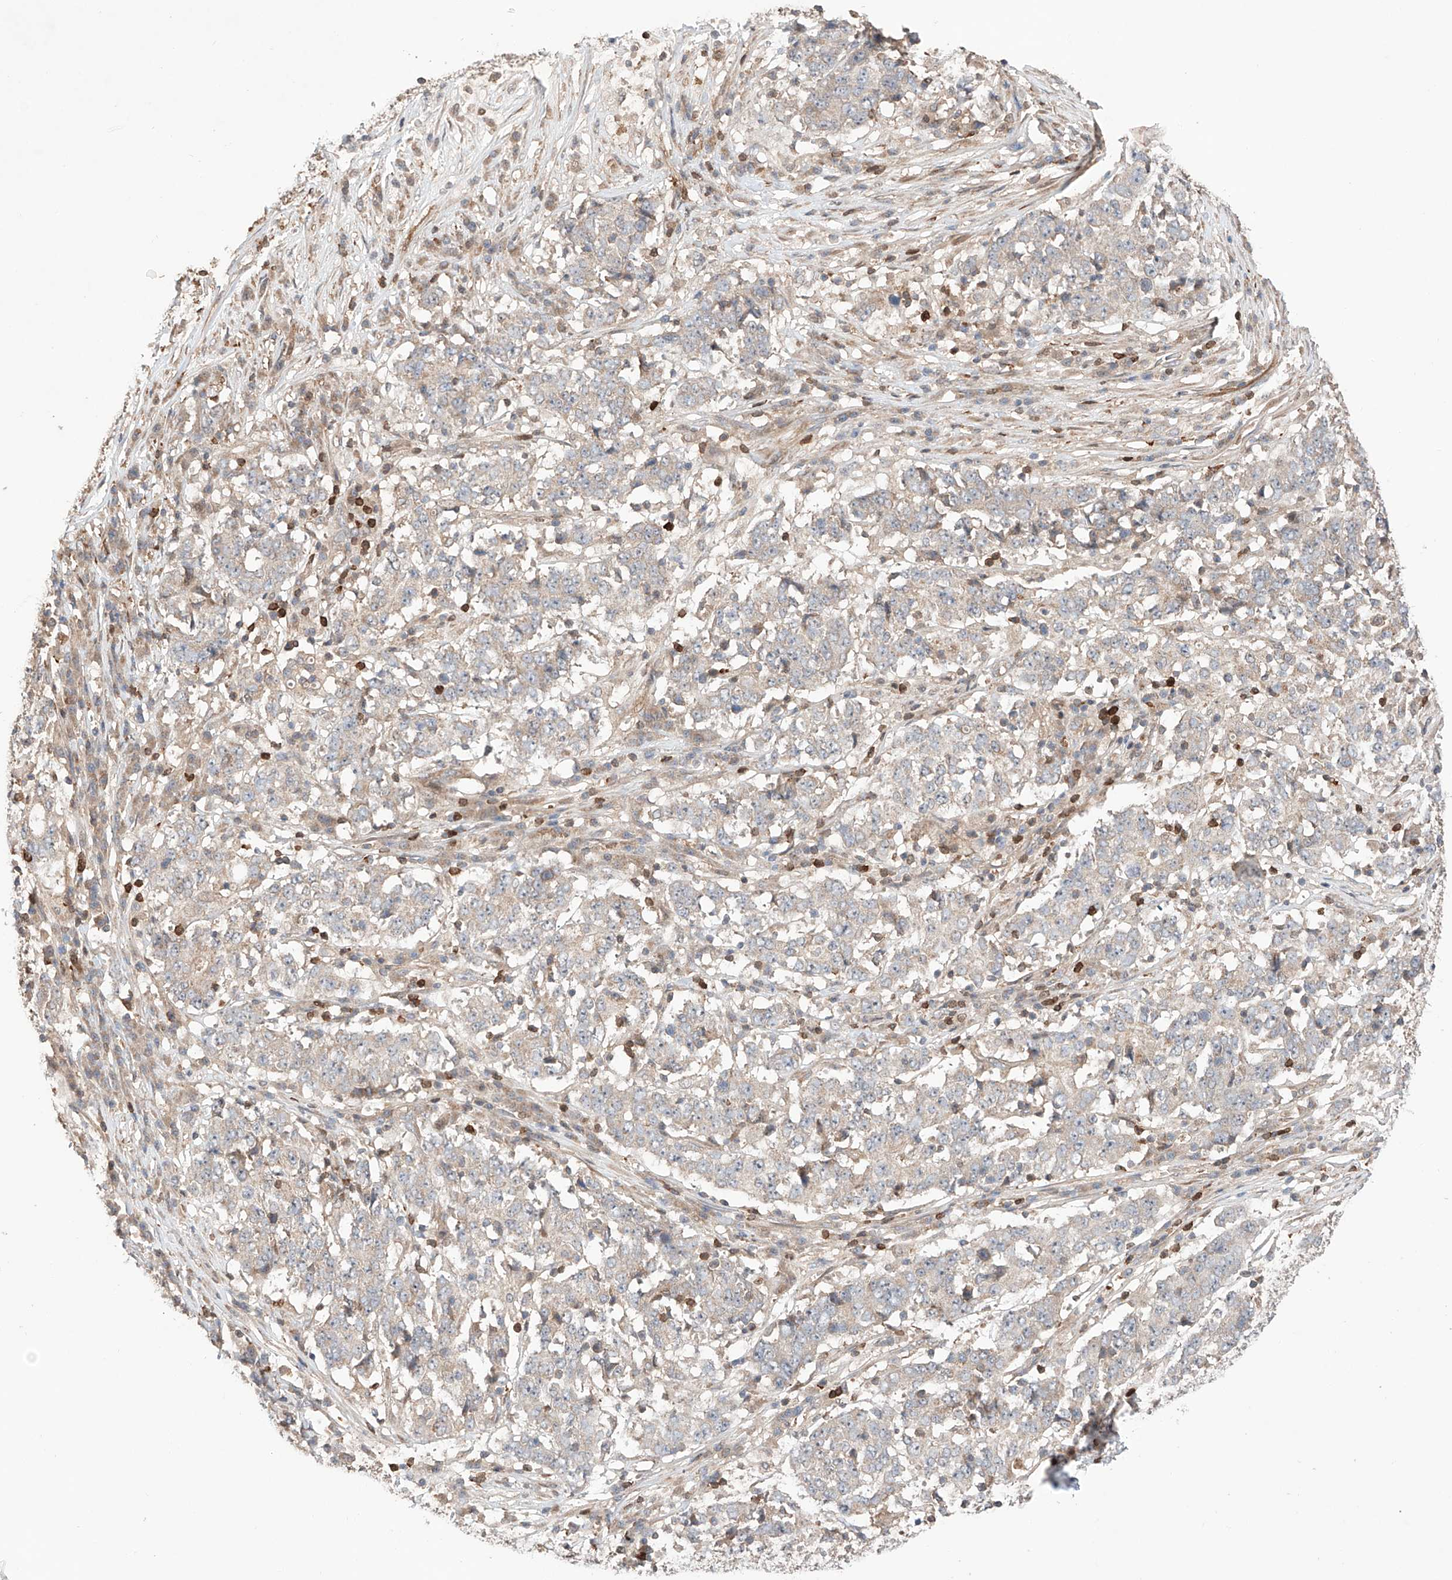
{"staining": {"intensity": "negative", "quantity": "none", "location": "none"}, "tissue": "stomach cancer", "cell_type": "Tumor cells", "image_type": "cancer", "snomed": [{"axis": "morphology", "description": "Adenocarcinoma, NOS"}, {"axis": "topography", "description": "Stomach"}], "caption": "Tumor cells are negative for brown protein staining in stomach cancer.", "gene": "IGSF22", "patient": {"sex": "male", "age": 59}}